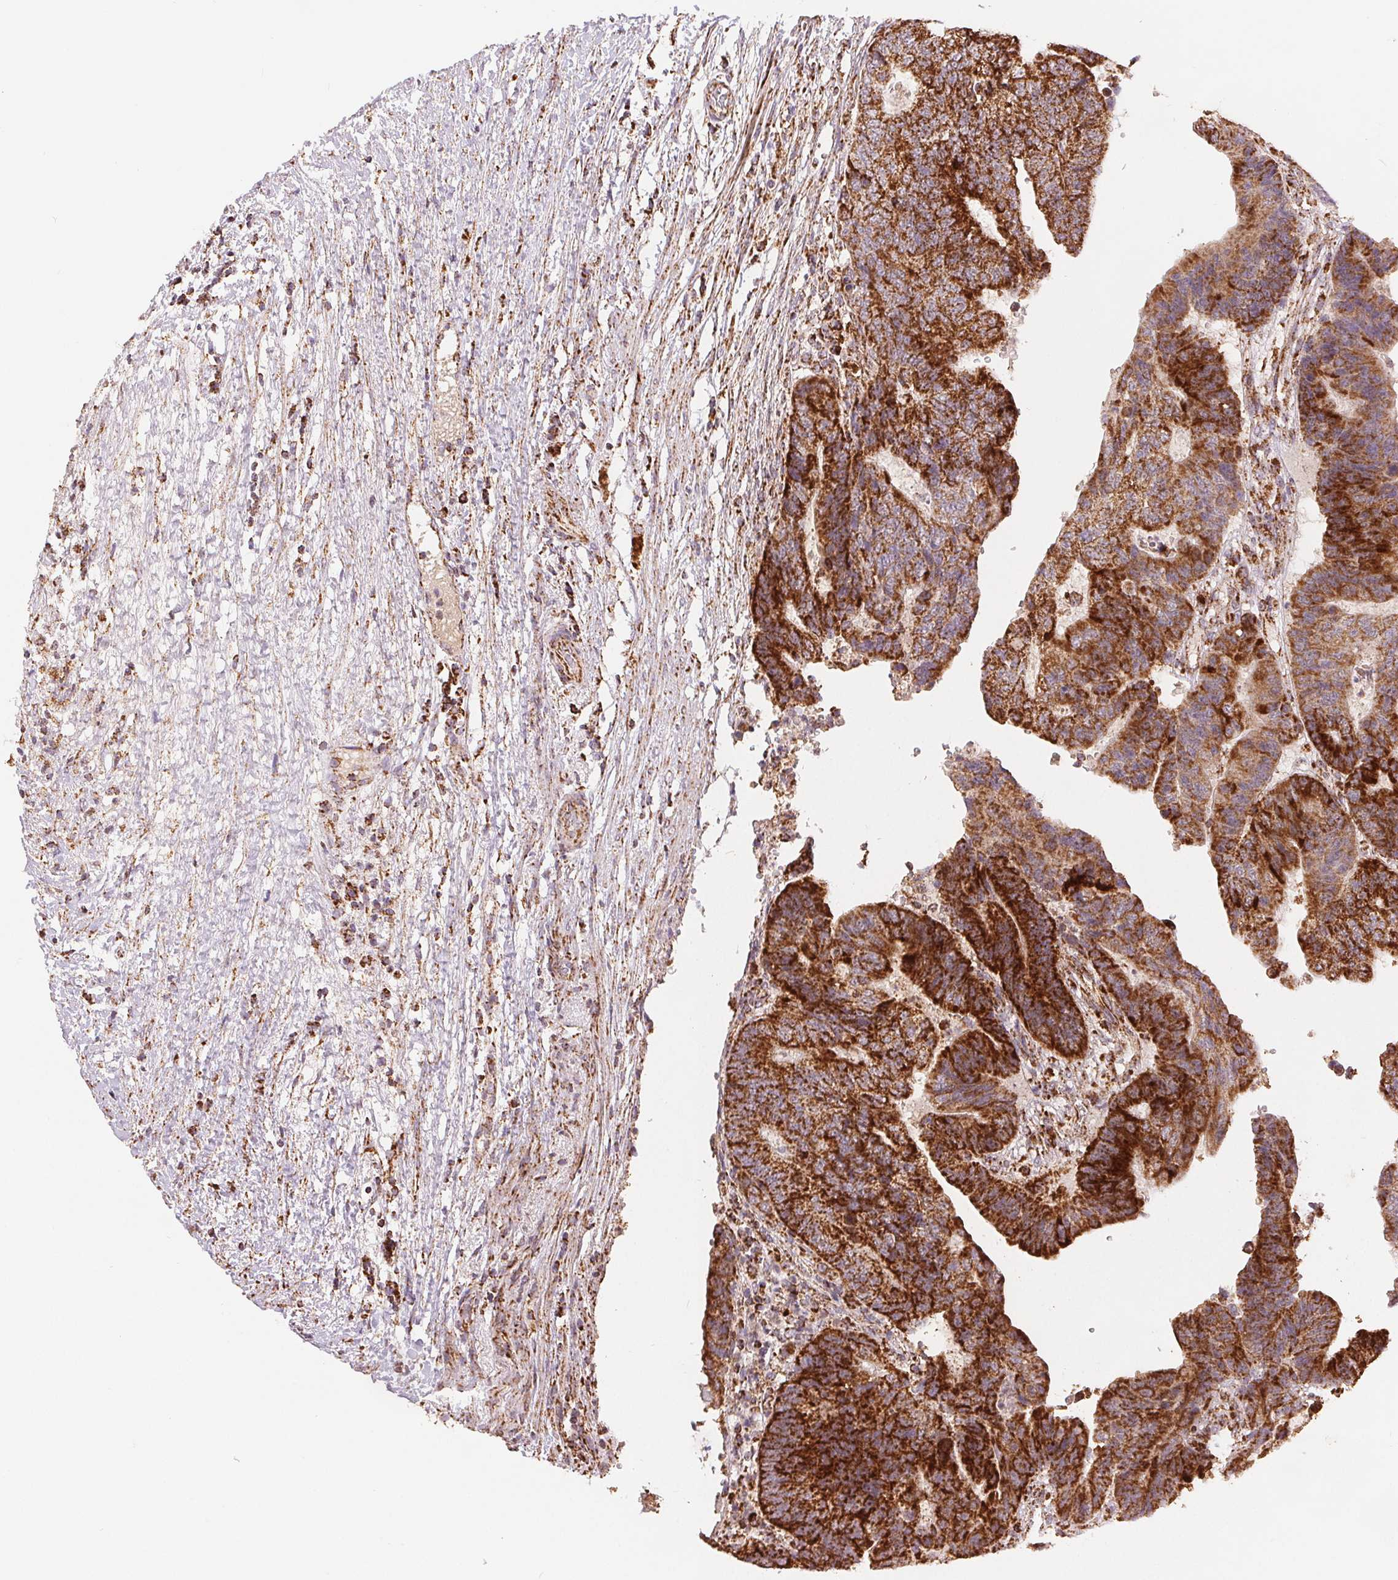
{"staining": {"intensity": "strong", "quantity": ">75%", "location": "cytoplasmic/membranous"}, "tissue": "colorectal cancer", "cell_type": "Tumor cells", "image_type": "cancer", "snomed": [{"axis": "morphology", "description": "Adenocarcinoma, NOS"}, {"axis": "topography", "description": "Colon"}], "caption": "This photomicrograph demonstrates immunohistochemistry staining of human colorectal cancer, with high strong cytoplasmic/membranous staining in about >75% of tumor cells.", "gene": "SDHB", "patient": {"sex": "female", "age": 48}}